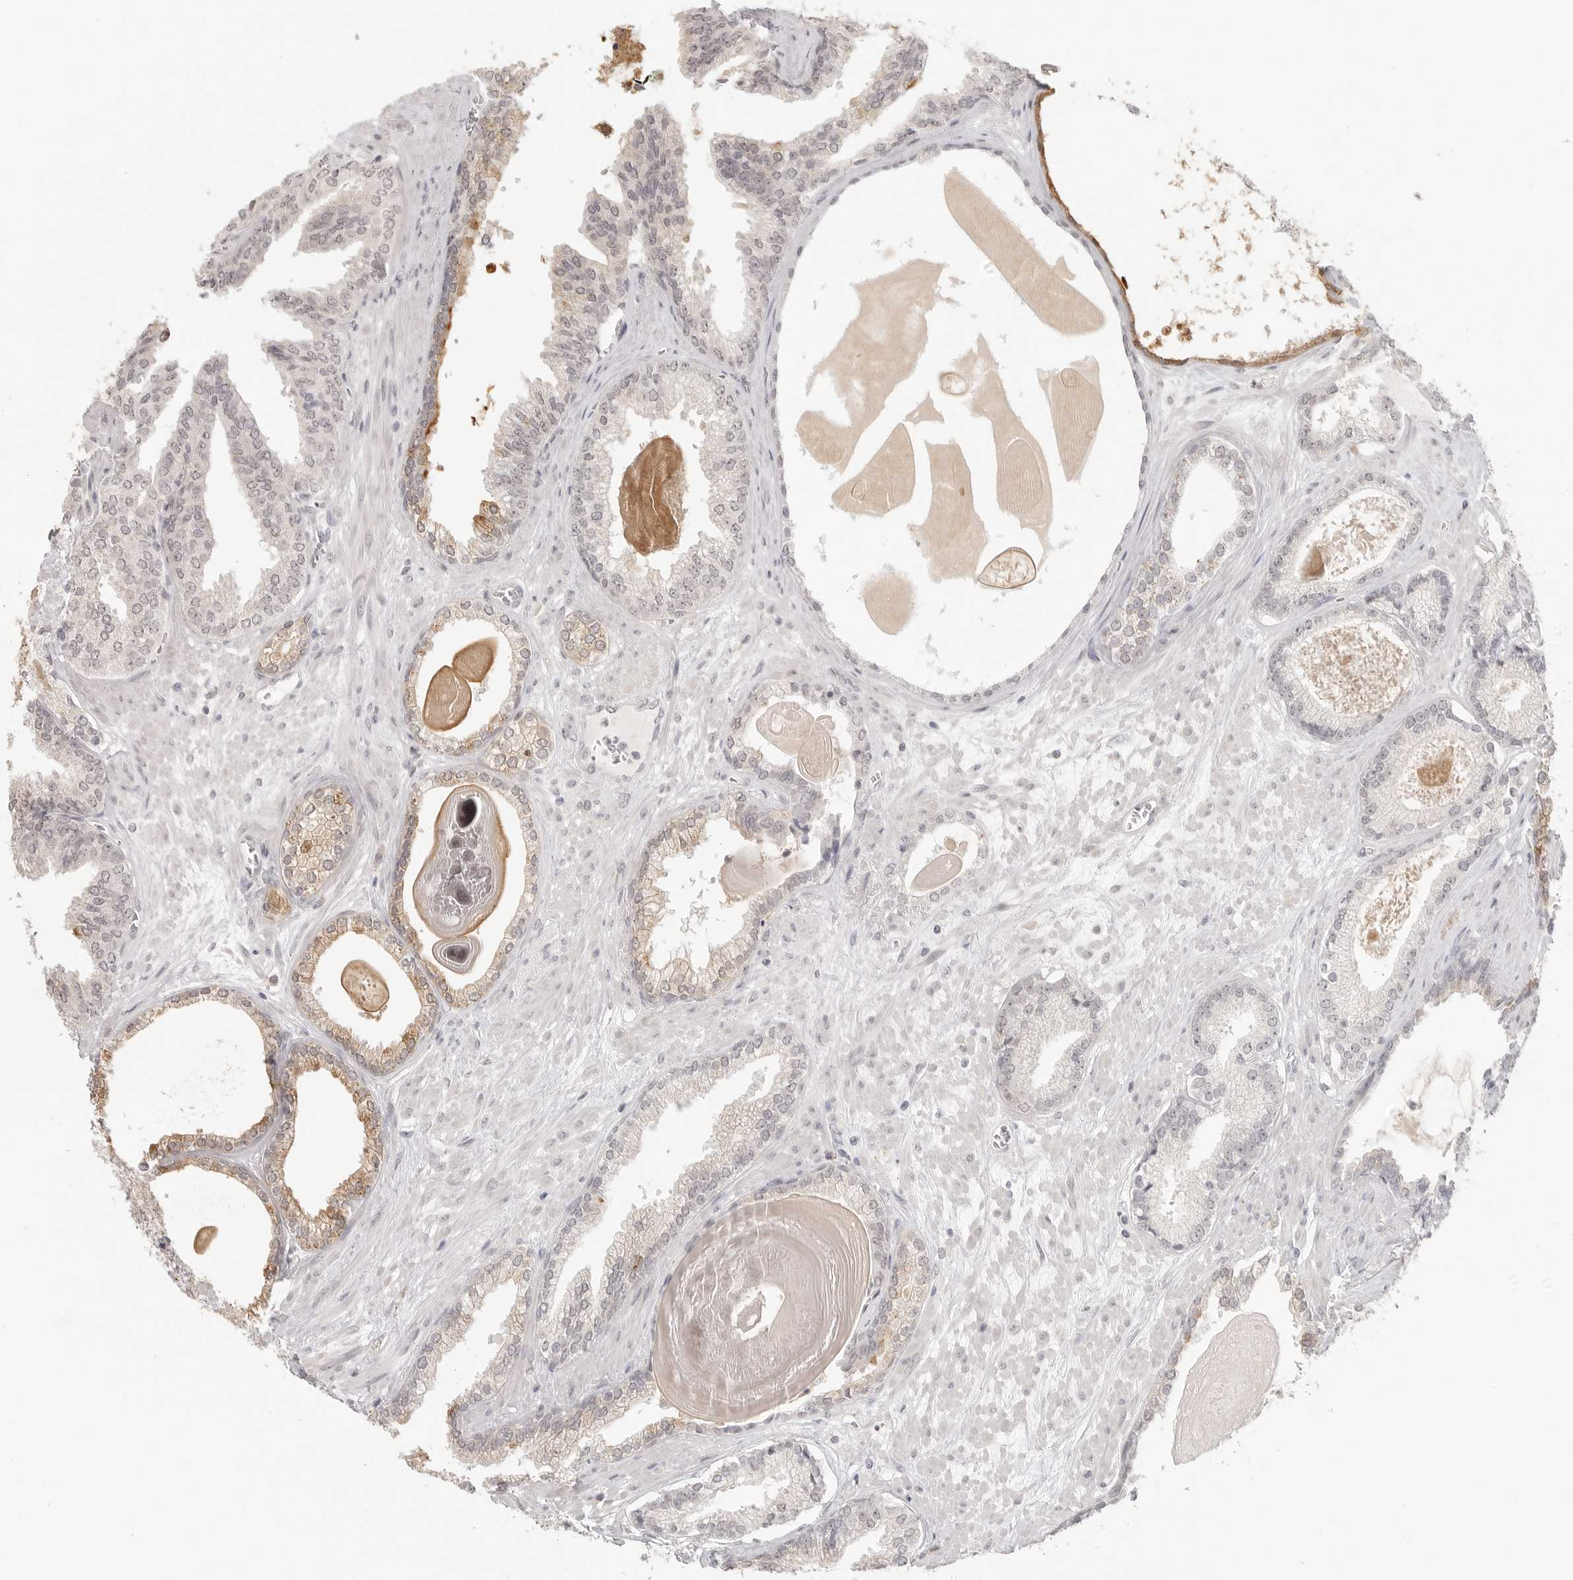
{"staining": {"intensity": "moderate", "quantity": "<25%", "location": "cytoplasmic/membranous"}, "tissue": "prostate cancer", "cell_type": "Tumor cells", "image_type": "cancer", "snomed": [{"axis": "morphology", "description": "Adenocarcinoma, Low grade"}, {"axis": "topography", "description": "Prostate"}], "caption": "Immunohistochemical staining of human prostate cancer demonstrates moderate cytoplasmic/membranous protein positivity in about <25% of tumor cells.", "gene": "KLK11", "patient": {"sex": "male", "age": 70}}